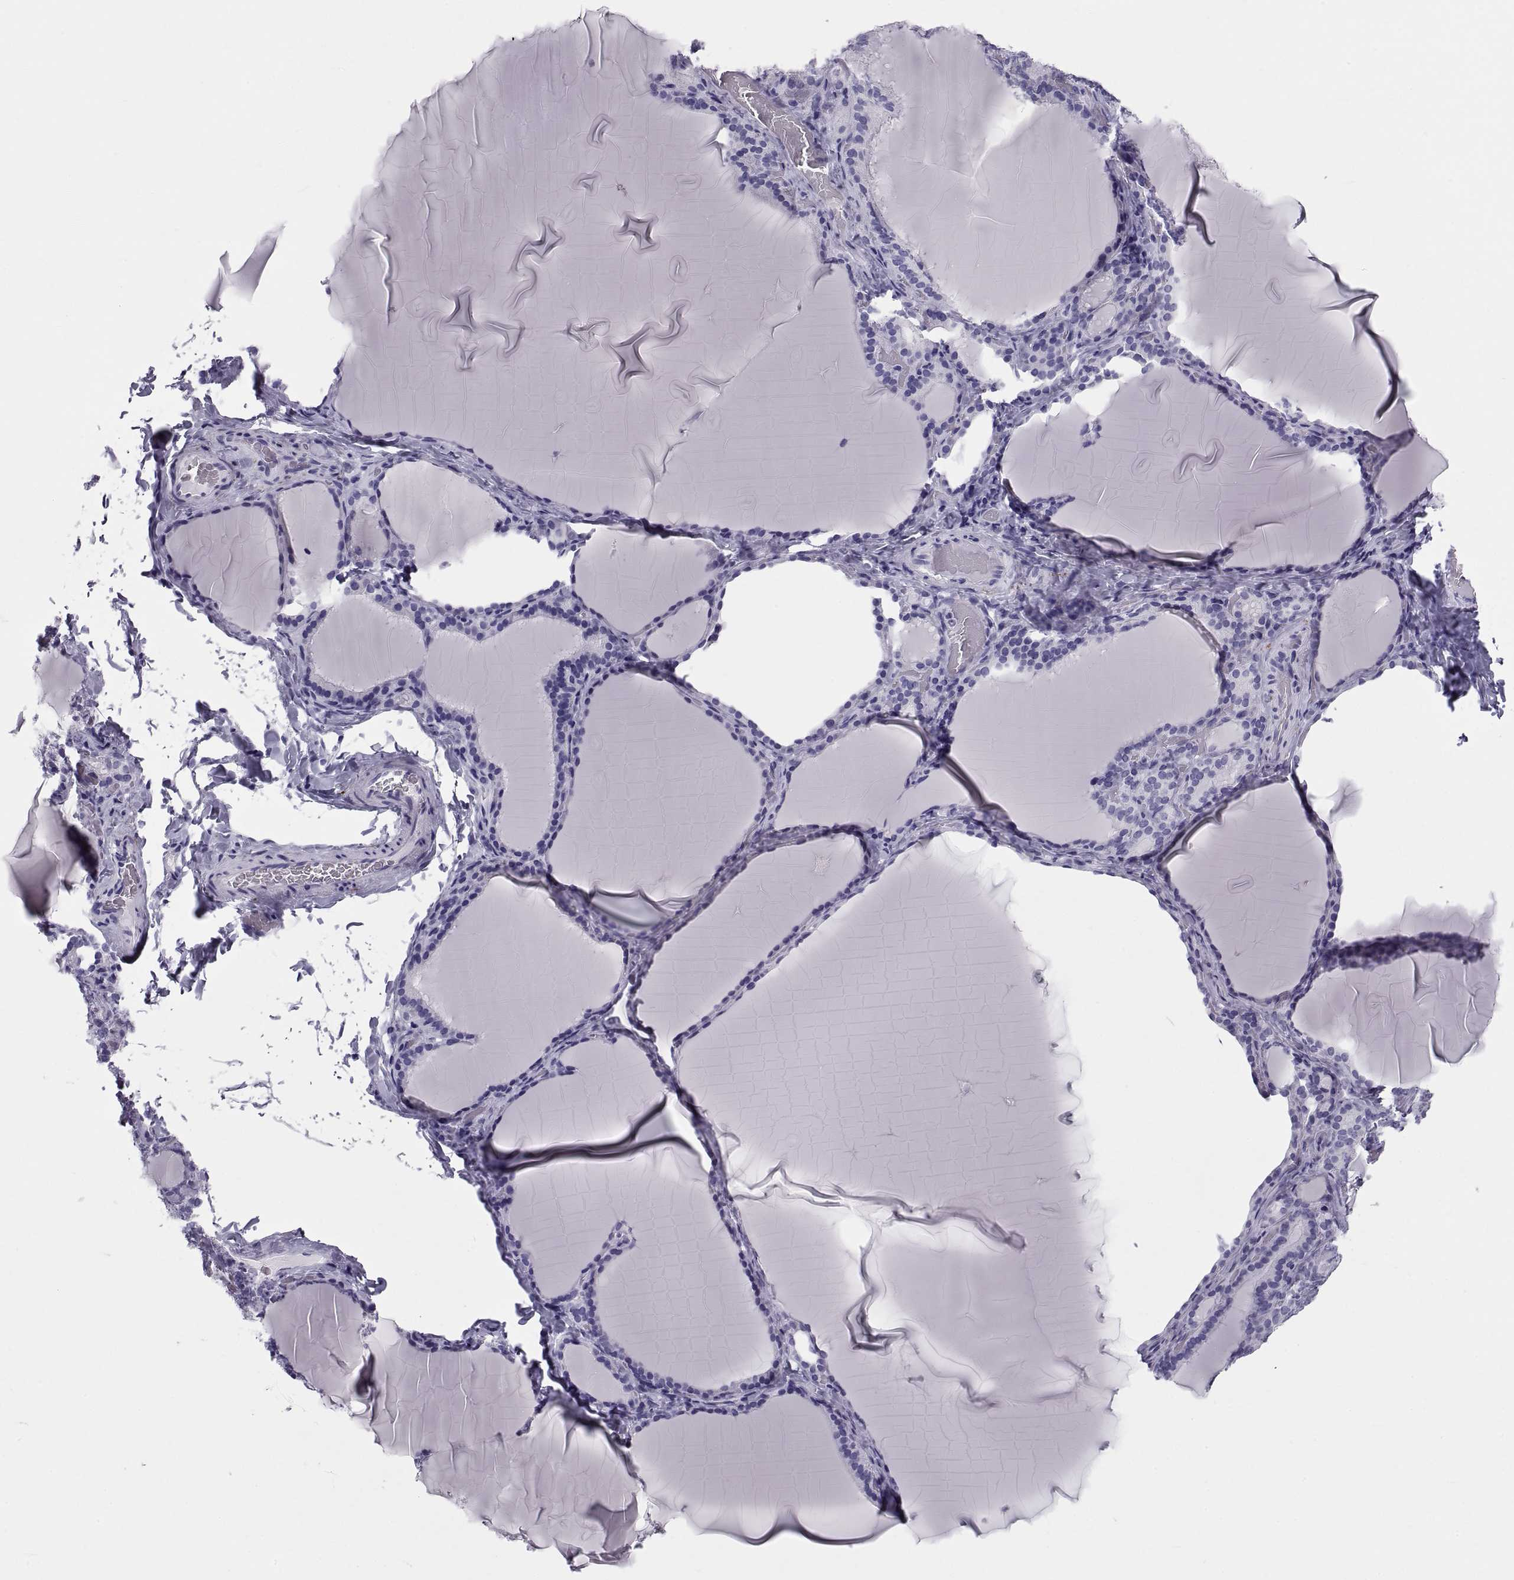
{"staining": {"intensity": "negative", "quantity": "none", "location": "none"}, "tissue": "thyroid gland", "cell_type": "Glandular cells", "image_type": "normal", "snomed": [{"axis": "morphology", "description": "Normal tissue, NOS"}, {"axis": "morphology", "description": "Hyperplasia, NOS"}, {"axis": "topography", "description": "Thyroid gland"}], "caption": "Protein analysis of unremarkable thyroid gland displays no significant expression in glandular cells. (IHC, brightfield microscopy, high magnification).", "gene": "DEFB129", "patient": {"sex": "female", "age": 27}}